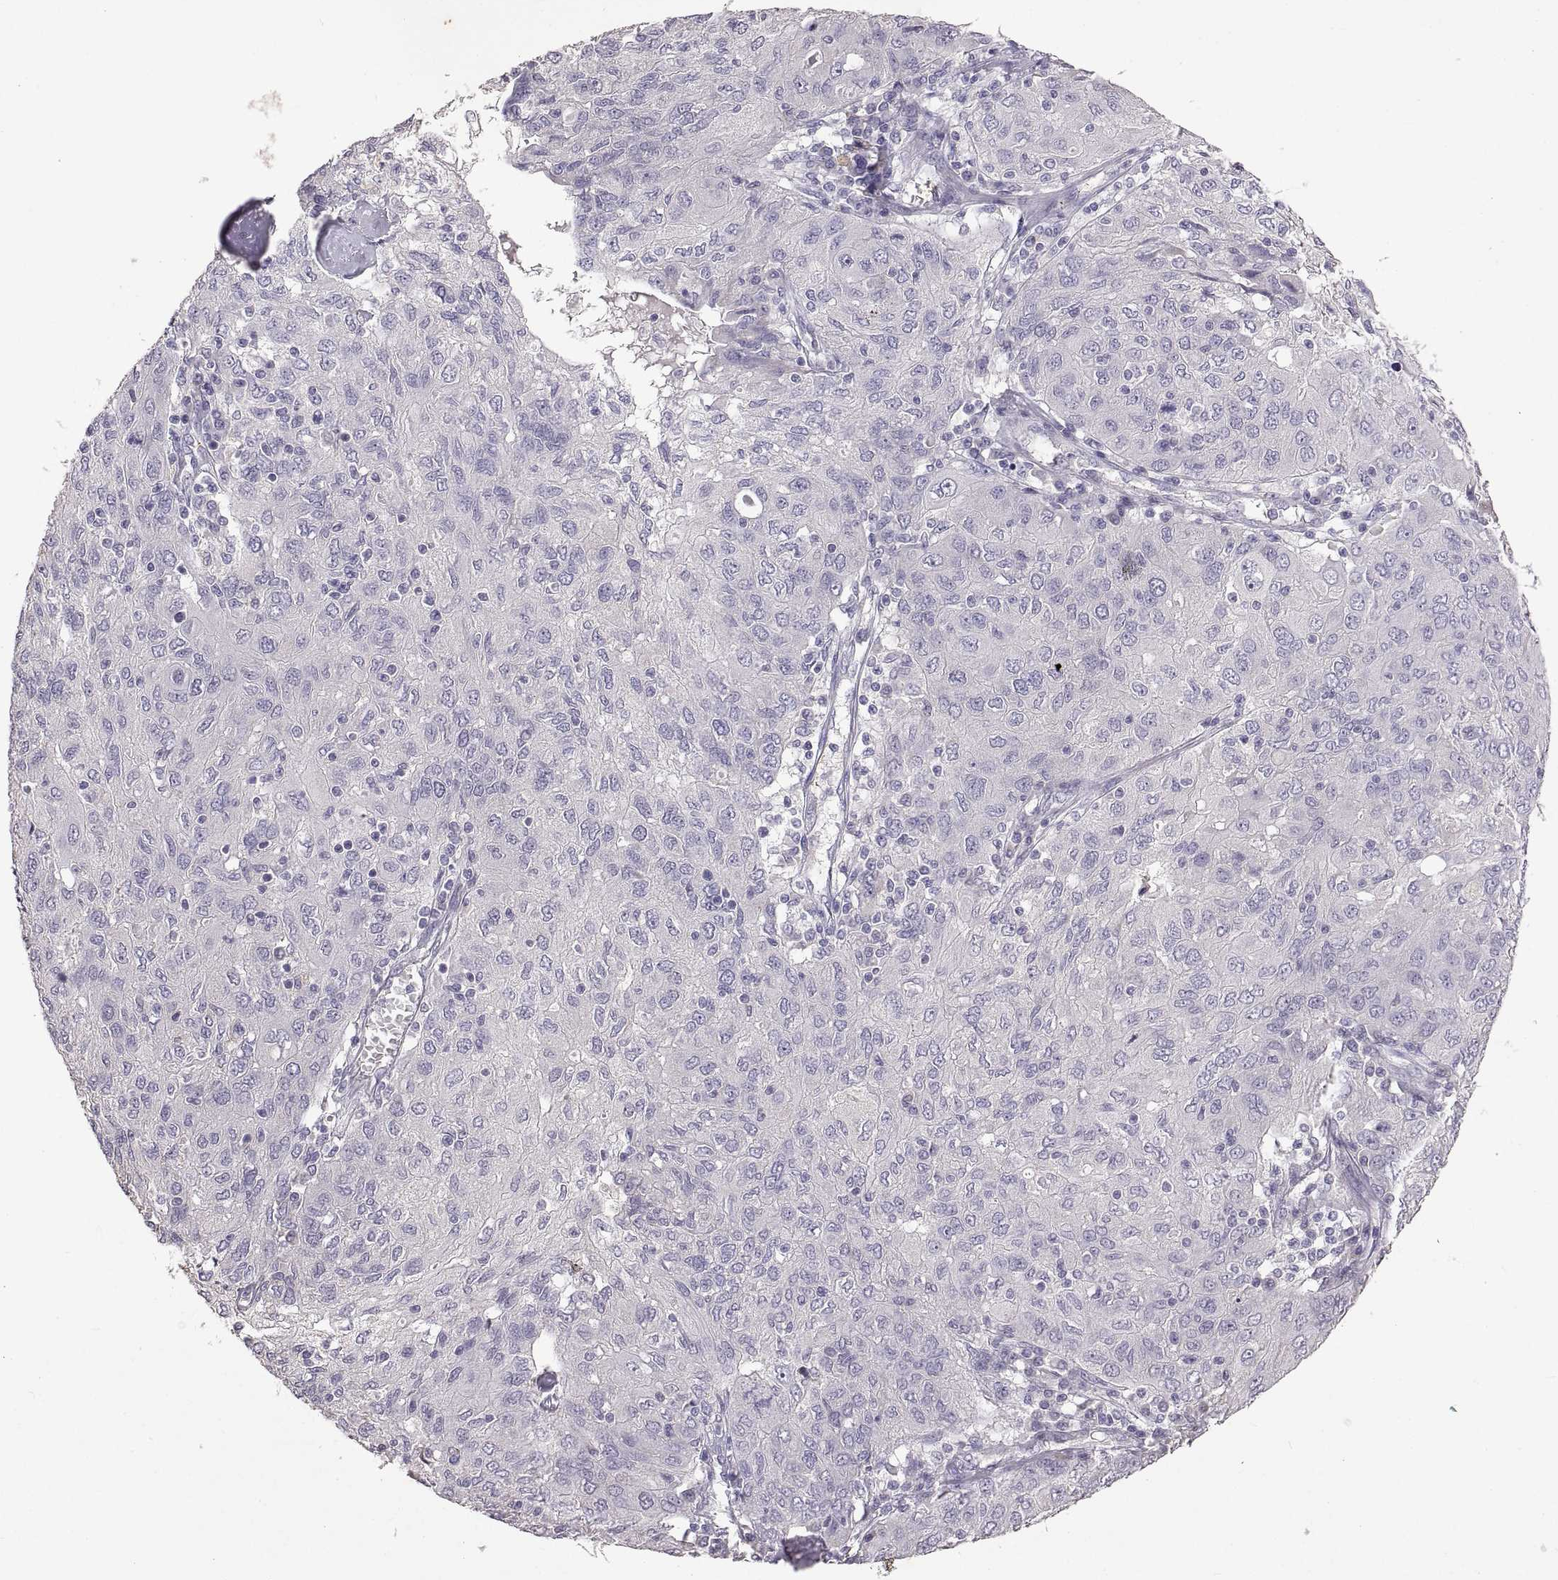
{"staining": {"intensity": "negative", "quantity": "none", "location": "none"}, "tissue": "ovarian cancer", "cell_type": "Tumor cells", "image_type": "cancer", "snomed": [{"axis": "morphology", "description": "Carcinoma, endometroid"}, {"axis": "topography", "description": "Ovary"}], "caption": "High magnification brightfield microscopy of ovarian endometroid carcinoma stained with DAB (brown) and counterstained with hematoxylin (blue): tumor cells show no significant positivity.", "gene": "DEFB136", "patient": {"sex": "female", "age": 50}}